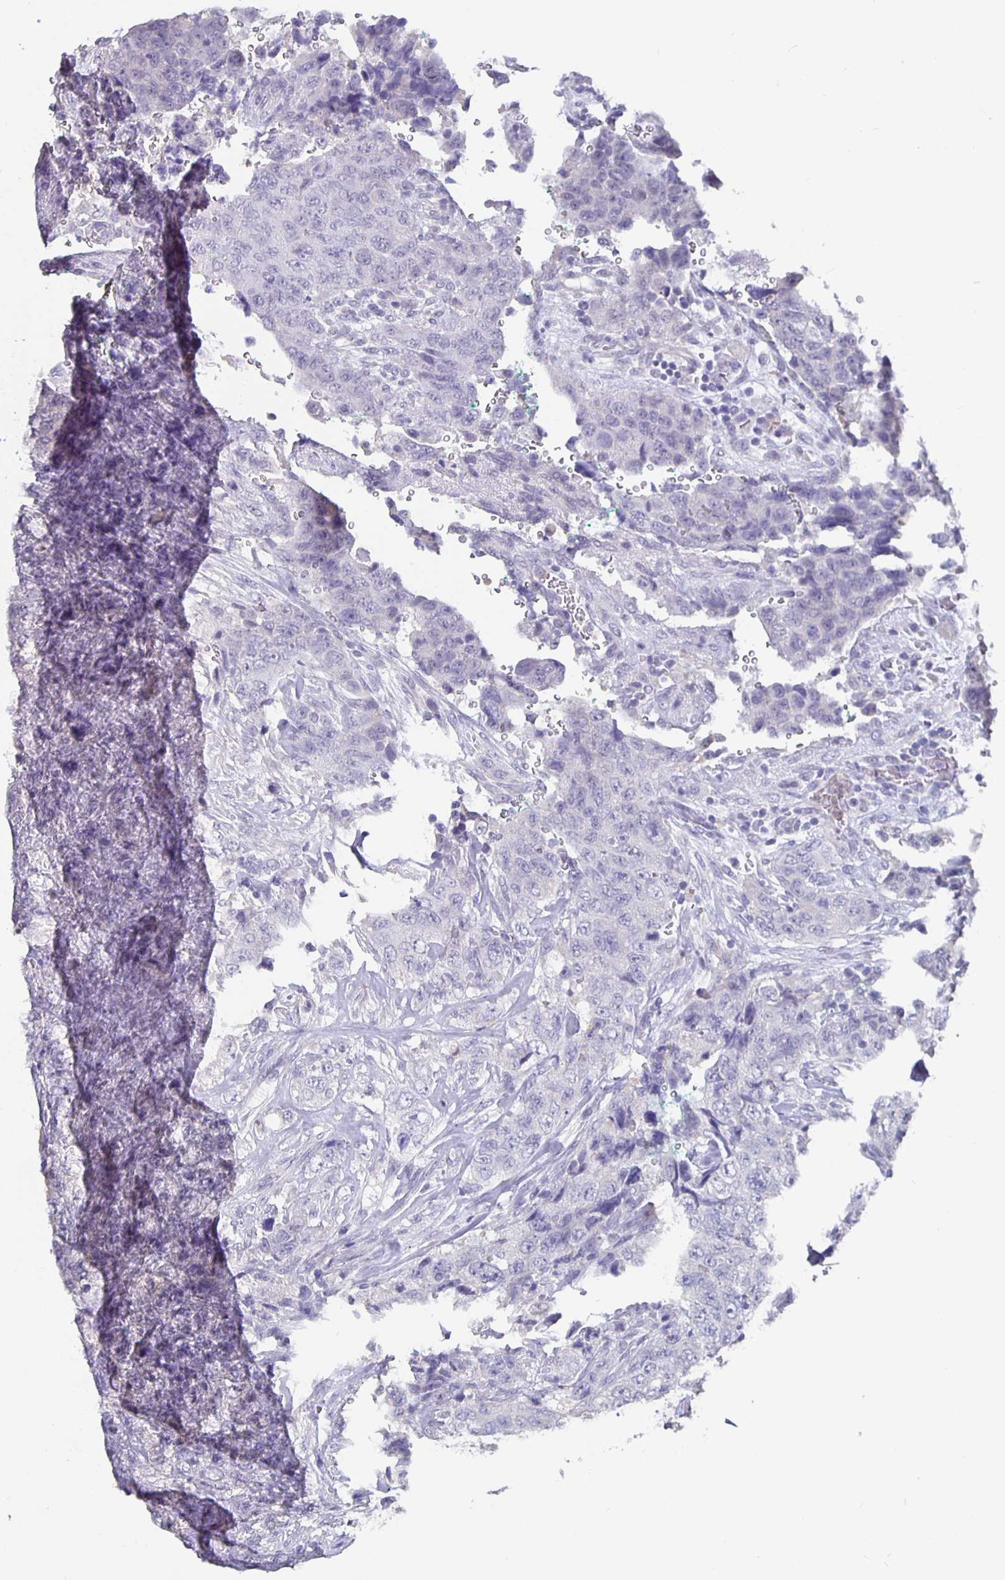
{"staining": {"intensity": "negative", "quantity": "none", "location": "none"}, "tissue": "urothelial cancer", "cell_type": "Tumor cells", "image_type": "cancer", "snomed": [{"axis": "morphology", "description": "Urothelial carcinoma, High grade"}, {"axis": "topography", "description": "Urinary bladder"}], "caption": "DAB immunohistochemical staining of human urothelial carcinoma (high-grade) reveals no significant positivity in tumor cells.", "gene": "GPX4", "patient": {"sex": "female", "age": 78}}